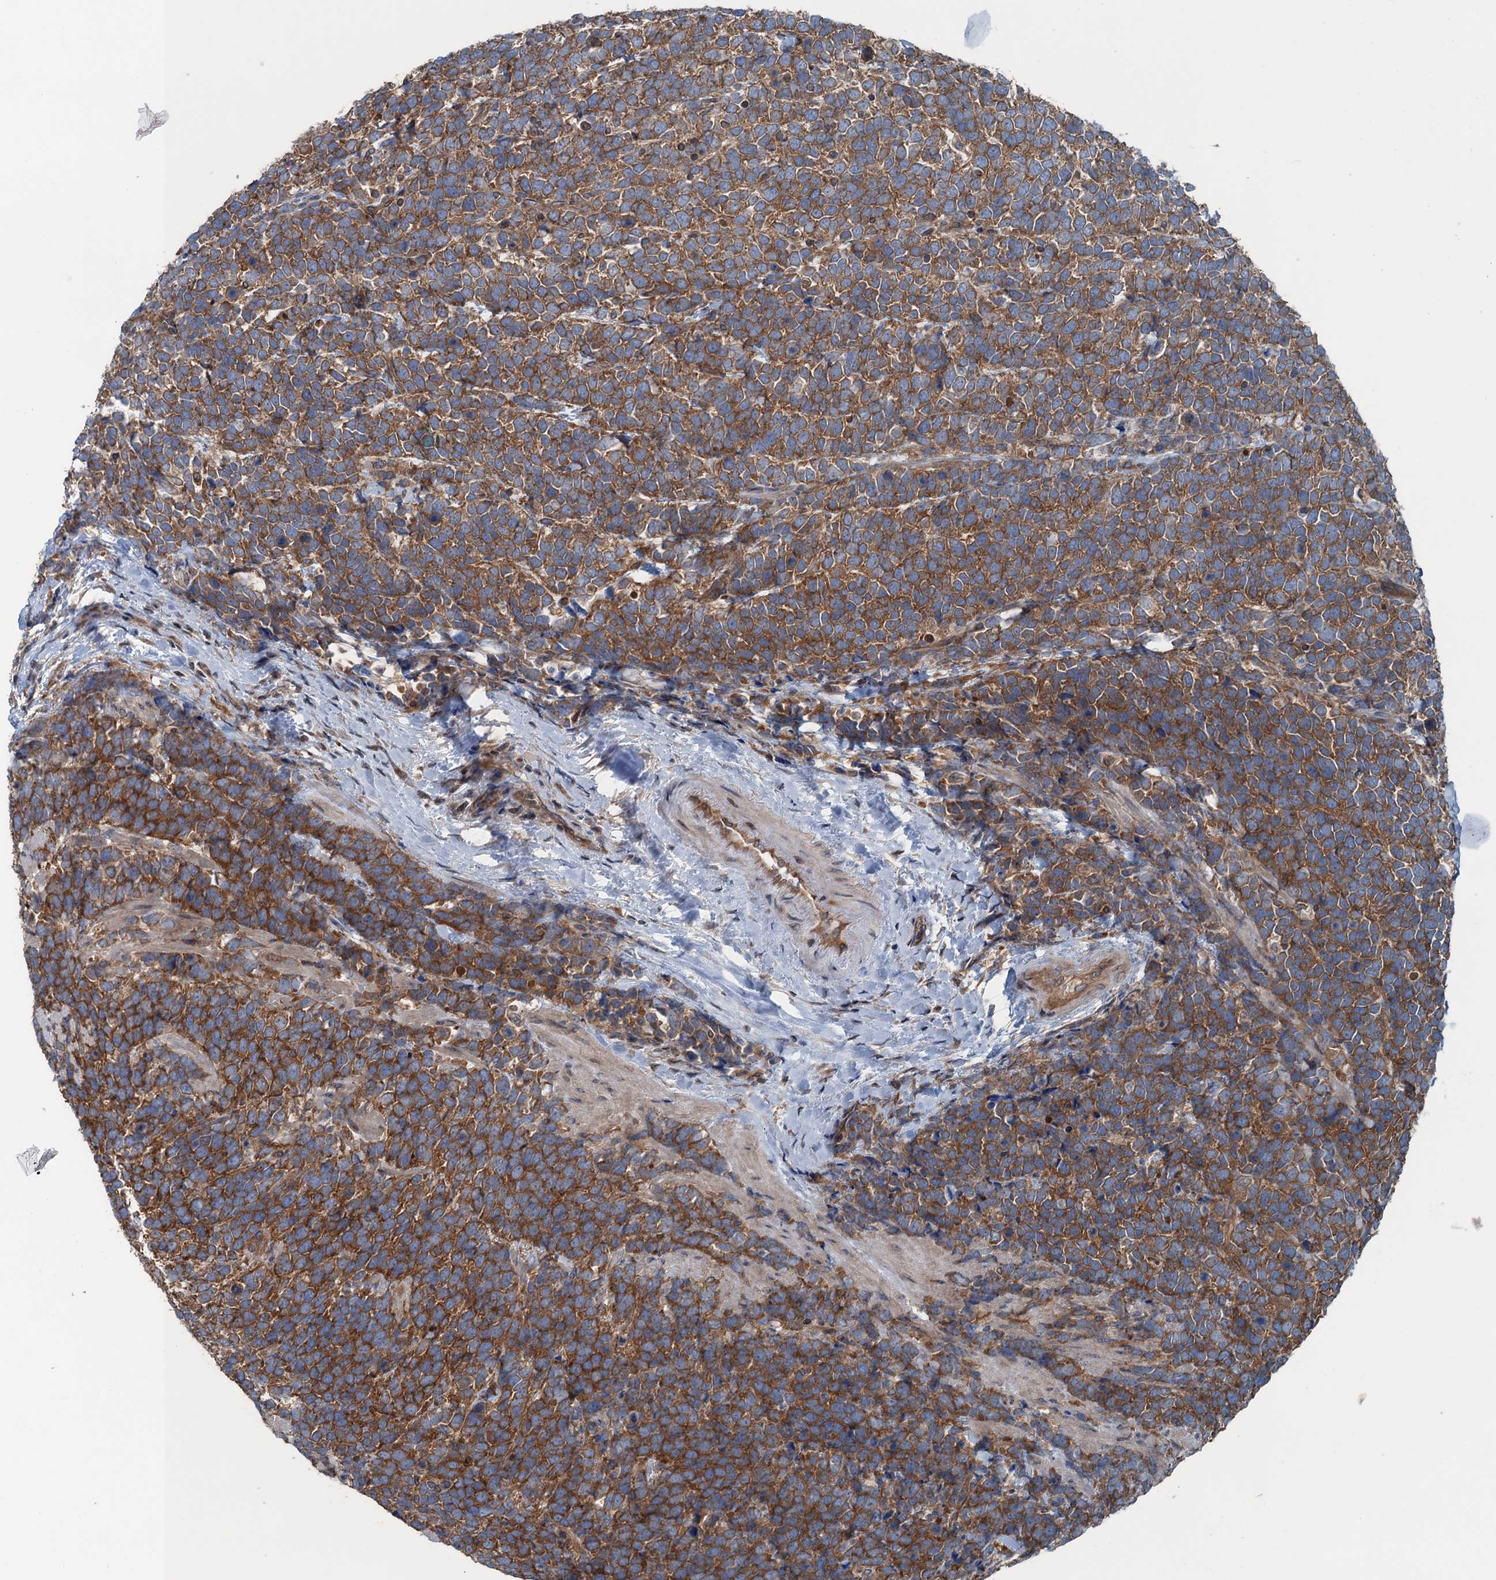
{"staining": {"intensity": "strong", "quantity": ">75%", "location": "cytoplasmic/membranous"}, "tissue": "urothelial cancer", "cell_type": "Tumor cells", "image_type": "cancer", "snomed": [{"axis": "morphology", "description": "Urothelial carcinoma, High grade"}, {"axis": "topography", "description": "Urinary bladder"}], "caption": "Immunohistochemical staining of human urothelial cancer demonstrates high levels of strong cytoplasmic/membranous expression in about >75% of tumor cells.", "gene": "TRAPPC8", "patient": {"sex": "female", "age": 82}}